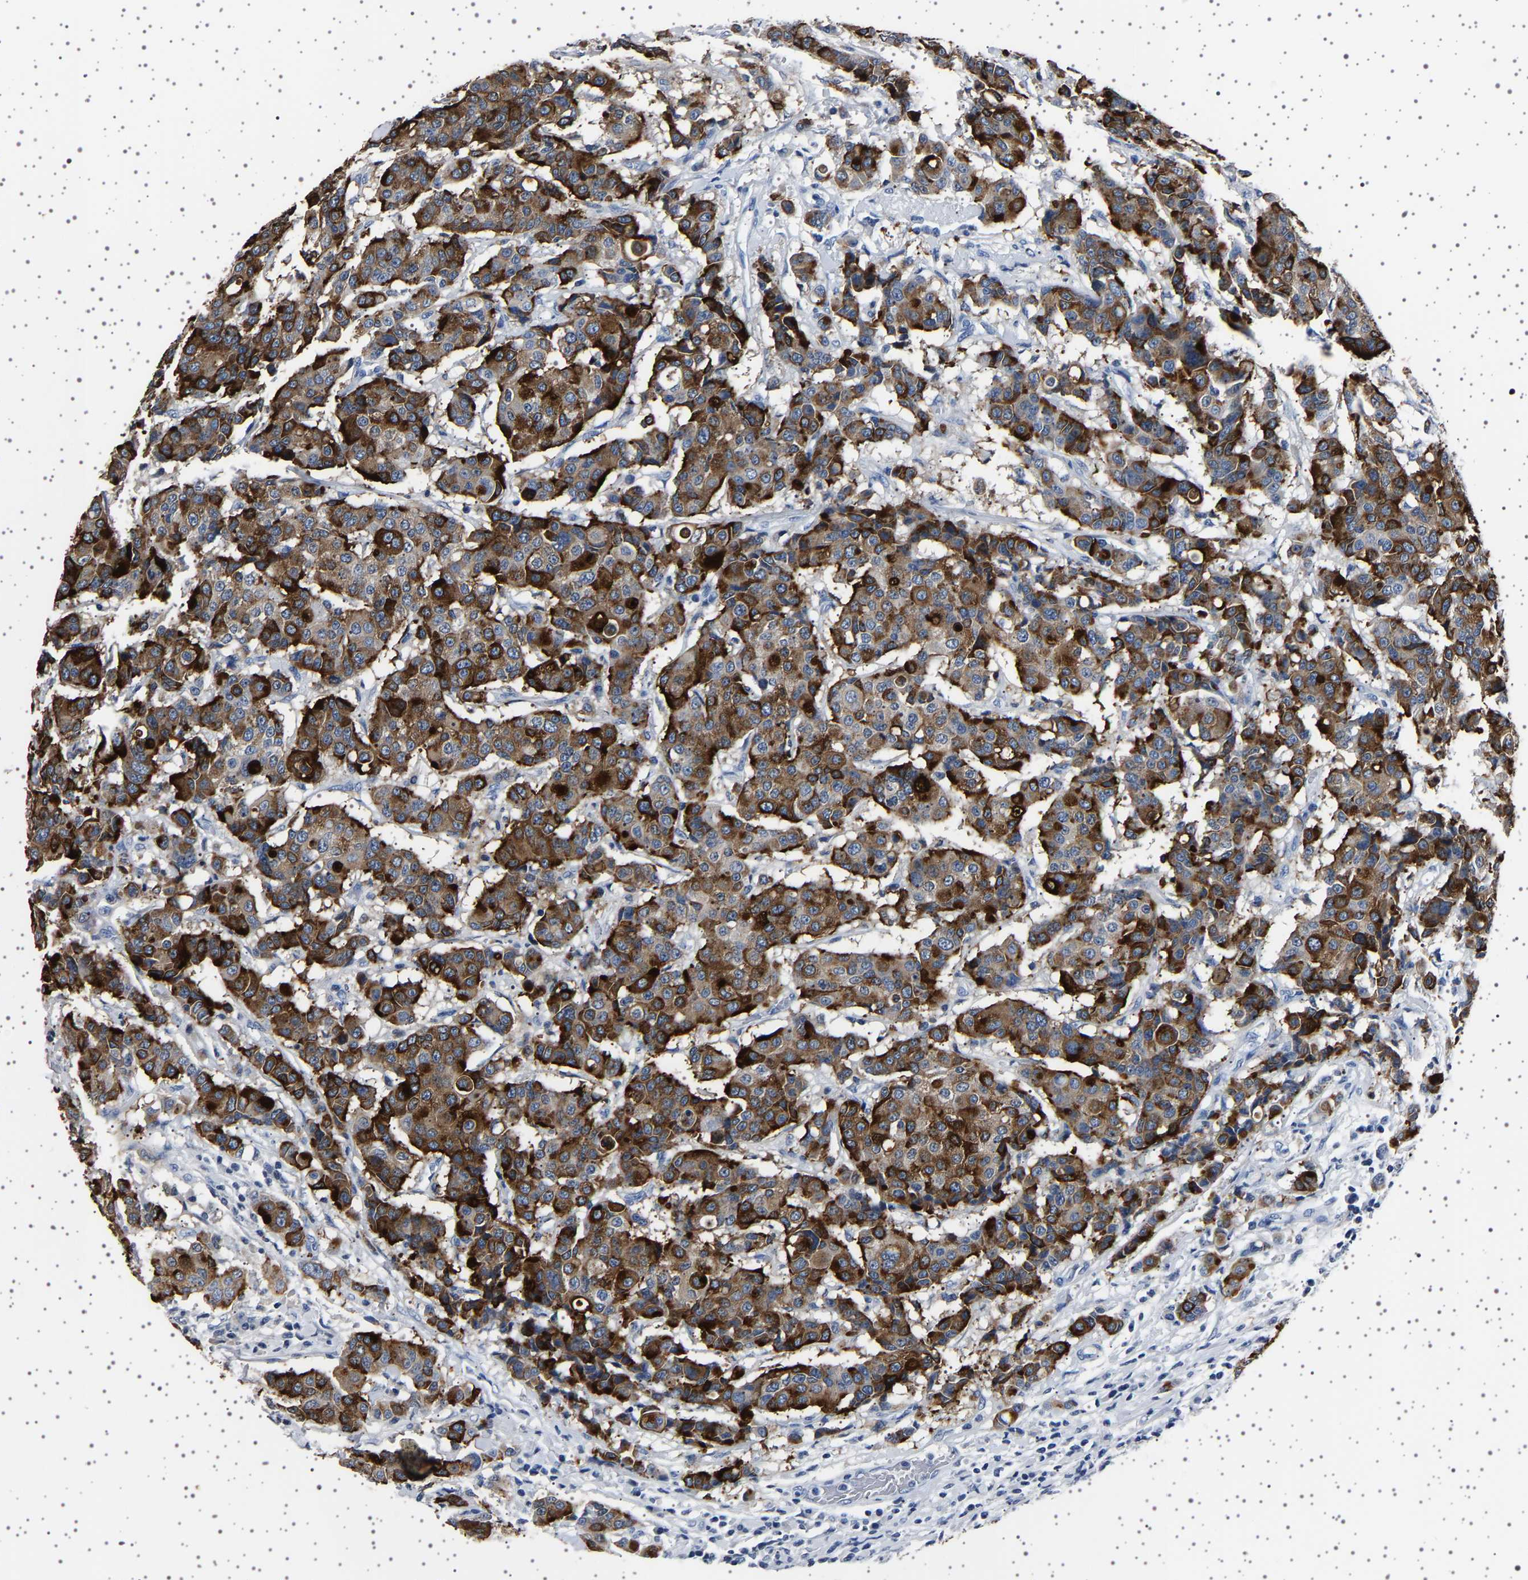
{"staining": {"intensity": "strong", "quantity": ">75%", "location": "cytoplasmic/membranous"}, "tissue": "breast cancer", "cell_type": "Tumor cells", "image_type": "cancer", "snomed": [{"axis": "morphology", "description": "Duct carcinoma"}, {"axis": "topography", "description": "Breast"}], "caption": "An immunohistochemistry (IHC) image of tumor tissue is shown. Protein staining in brown labels strong cytoplasmic/membranous positivity in infiltrating ductal carcinoma (breast) within tumor cells. Using DAB (brown) and hematoxylin (blue) stains, captured at high magnification using brightfield microscopy.", "gene": "TFF3", "patient": {"sex": "female", "age": 27}}